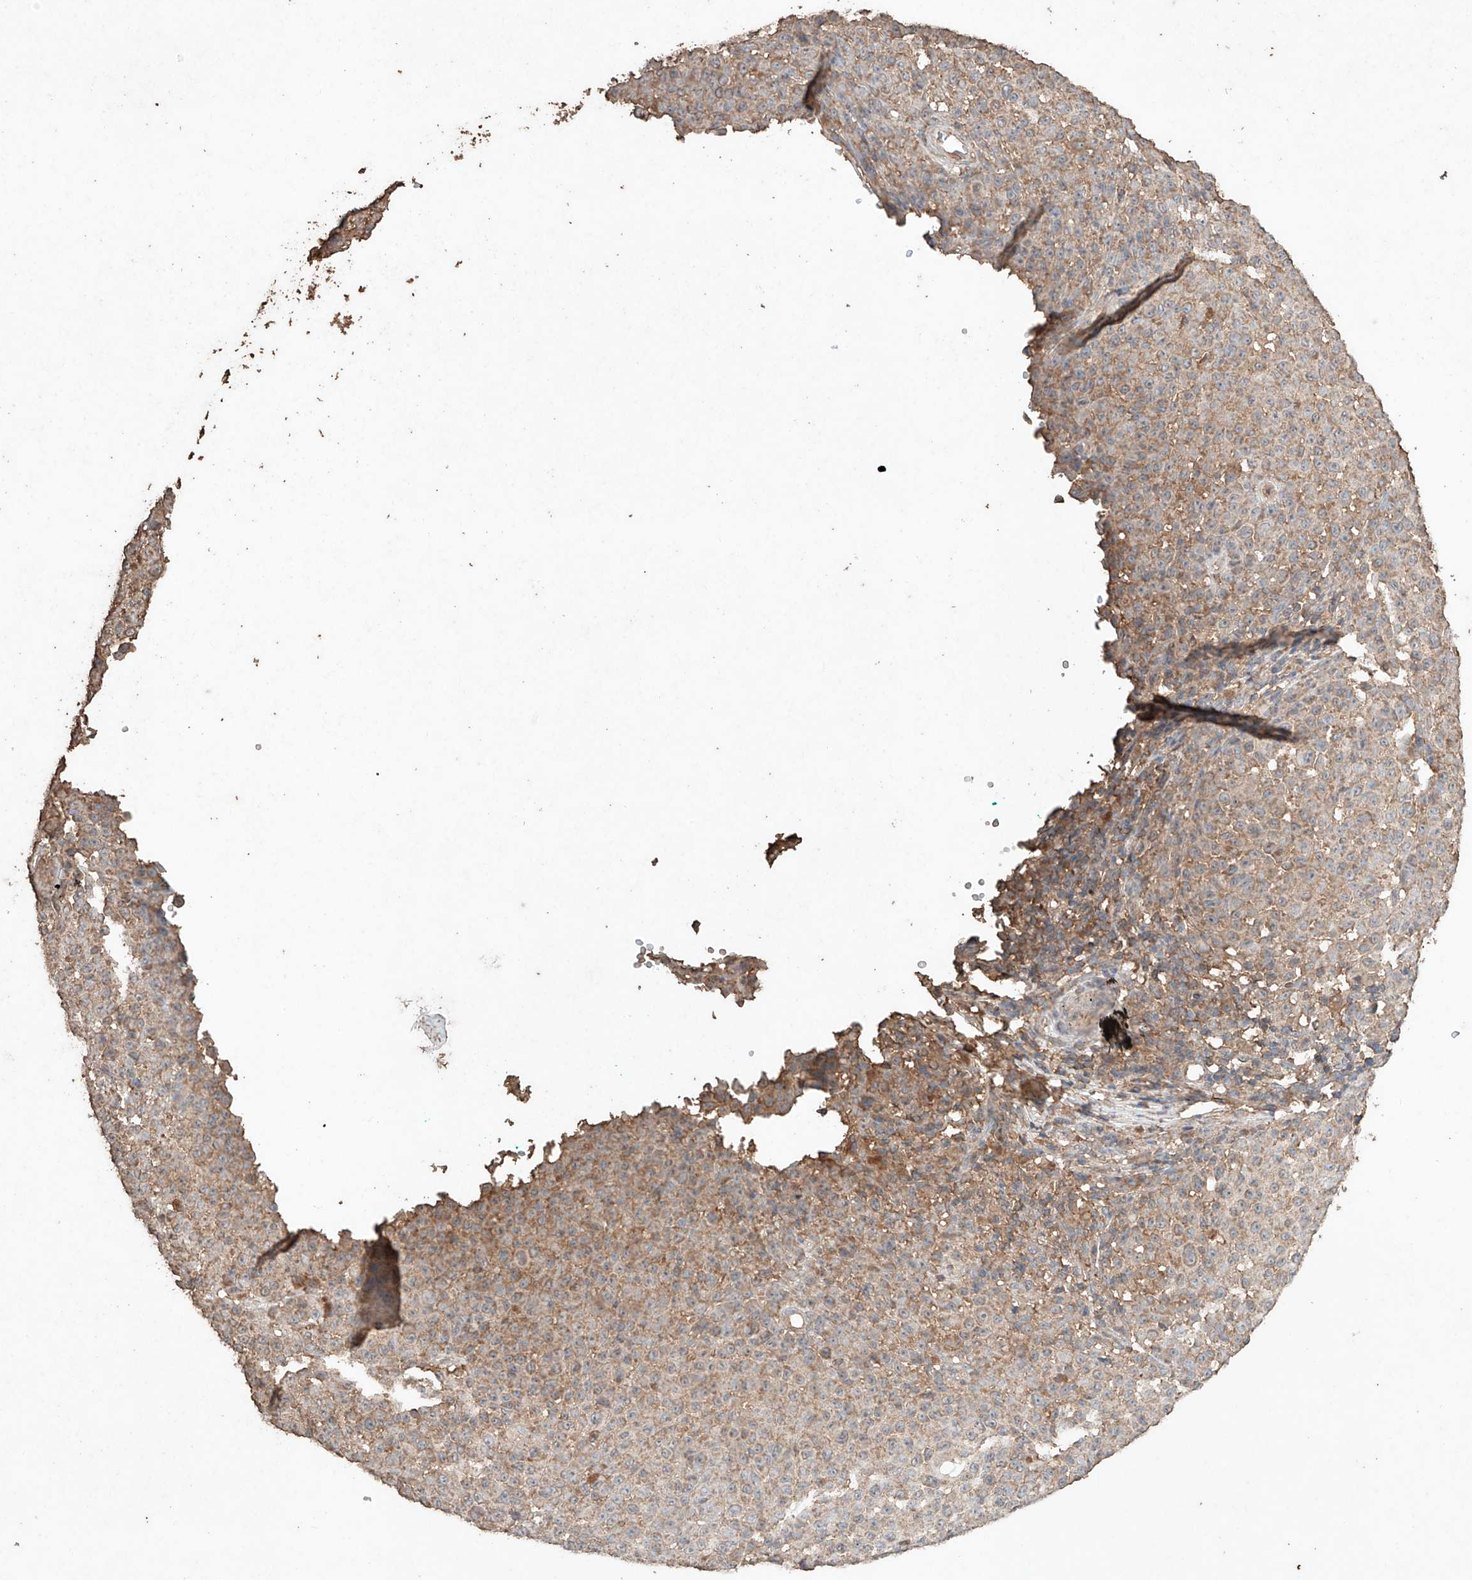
{"staining": {"intensity": "weak", "quantity": "25%-75%", "location": "cytoplasmic/membranous"}, "tissue": "melanoma", "cell_type": "Tumor cells", "image_type": "cancer", "snomed": [{"axis": "morphology", "description": "Malignant melanoma, NOS"}, {"axis": "topography", "description": "Skin"}], "caption": "Protein staining of melanoma tissue reveals weak cytoplasmic/membranous staining in approximately 25%-75% of tumor cells.", "gene": "M6PR", "patient": {"sex": "female", "age": 94}}